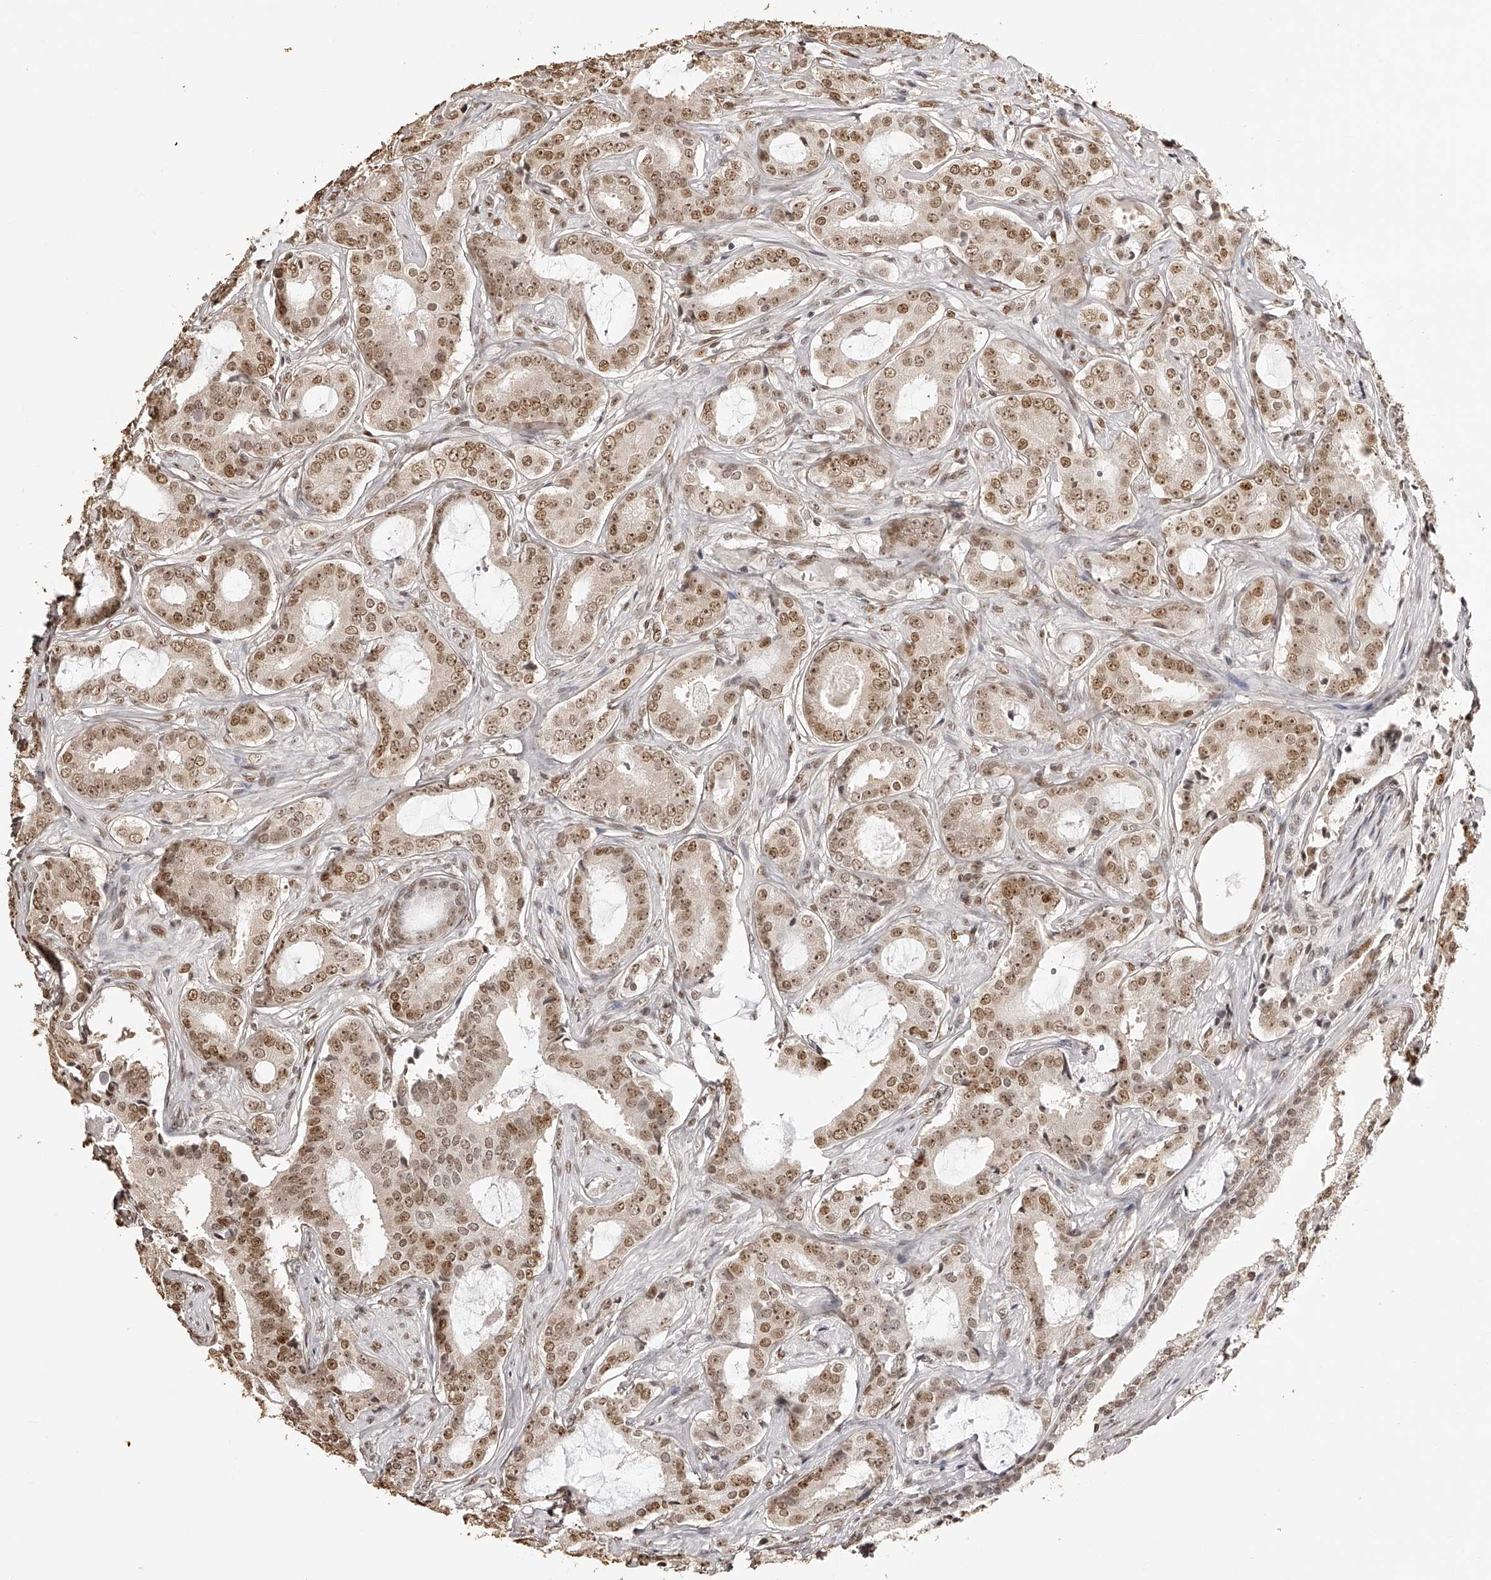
{"staining": {"intensity": "moderate", "quantity": ">75%", "location": "nuclear"}, "tissue": "prostate cancer", "cell_type": "Tumor cells", "image_type": "cancer", "snomed": [{"axis": "morphology", "description": "Adenocarcinoma, High grade"}, {"axis": "topography", "description": "Prostate"}], "caption": "An image of prostate adenocarcinoma (high-grade) stained for a protein shows moderate nuclear brown staining in tumor cells. The staining is performed using DAB (3,3'-diaminobenzidine) brown chromogen to label protein expression. The nuclei are counter-stained blue using hematoxylin.", "gene": "ZNF503", "patient": {"sex": "male", "age": 73}}